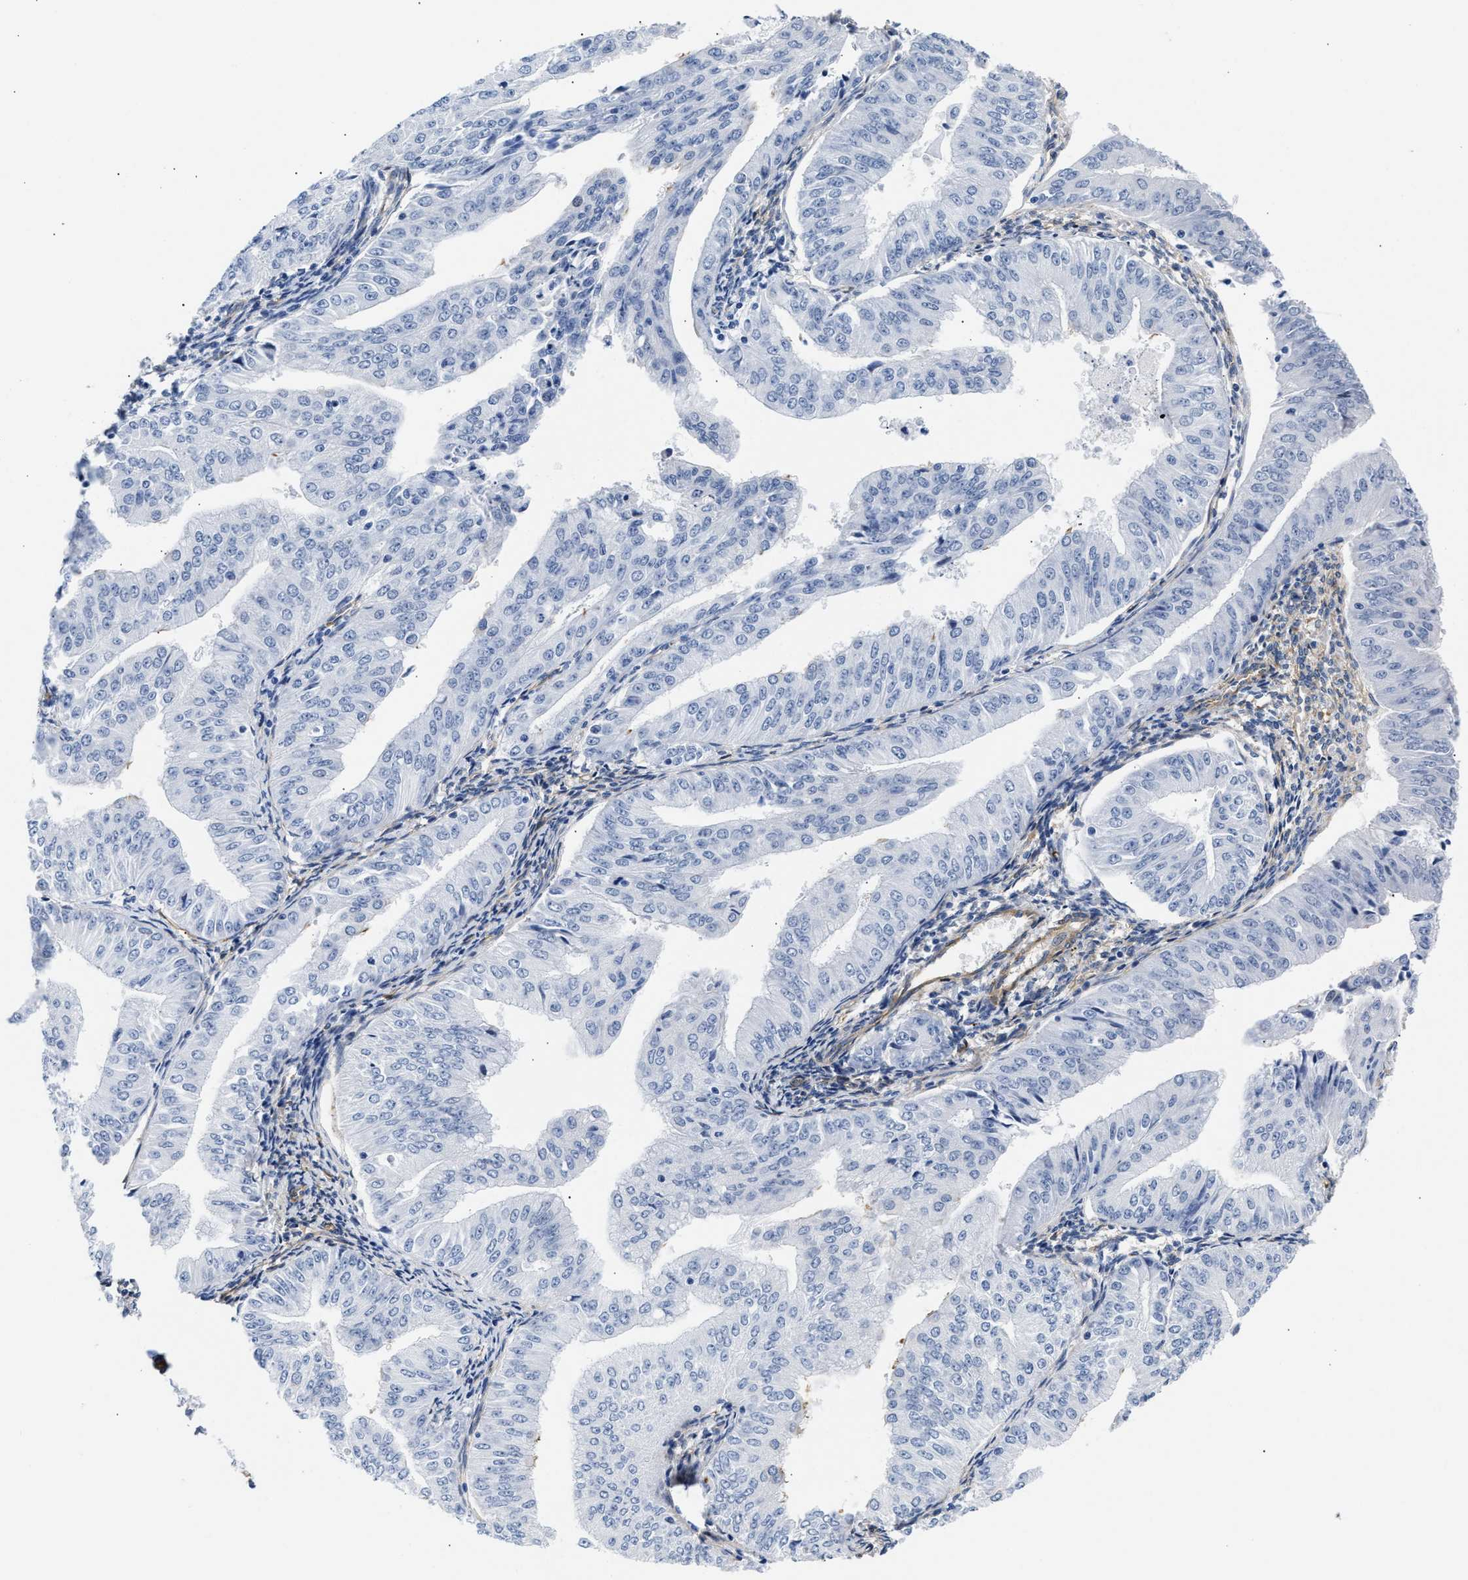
{"staining": {"intensity": "negative", "quantity": "none", "location": "none"}, "tissue": "endometrial cancer", "cell_type": "Tumor cells", "image_type": "cancer", "snomed": [{"axis": "morphology", "description": "Normal tissue, NOS"}, {"axis": "morphology", "description": "Adenocarcinoma, NOS"}, {"axis": "topography", "description": "Endometrium"}], "caption": "A high-resolution photomicrograph shows IHC staining of adenocarcinoma (endometrial), which shows no significant positivity in tumor cells.", "gene": "TRIM29", "patient": {"sex": "female", "age": 53}}